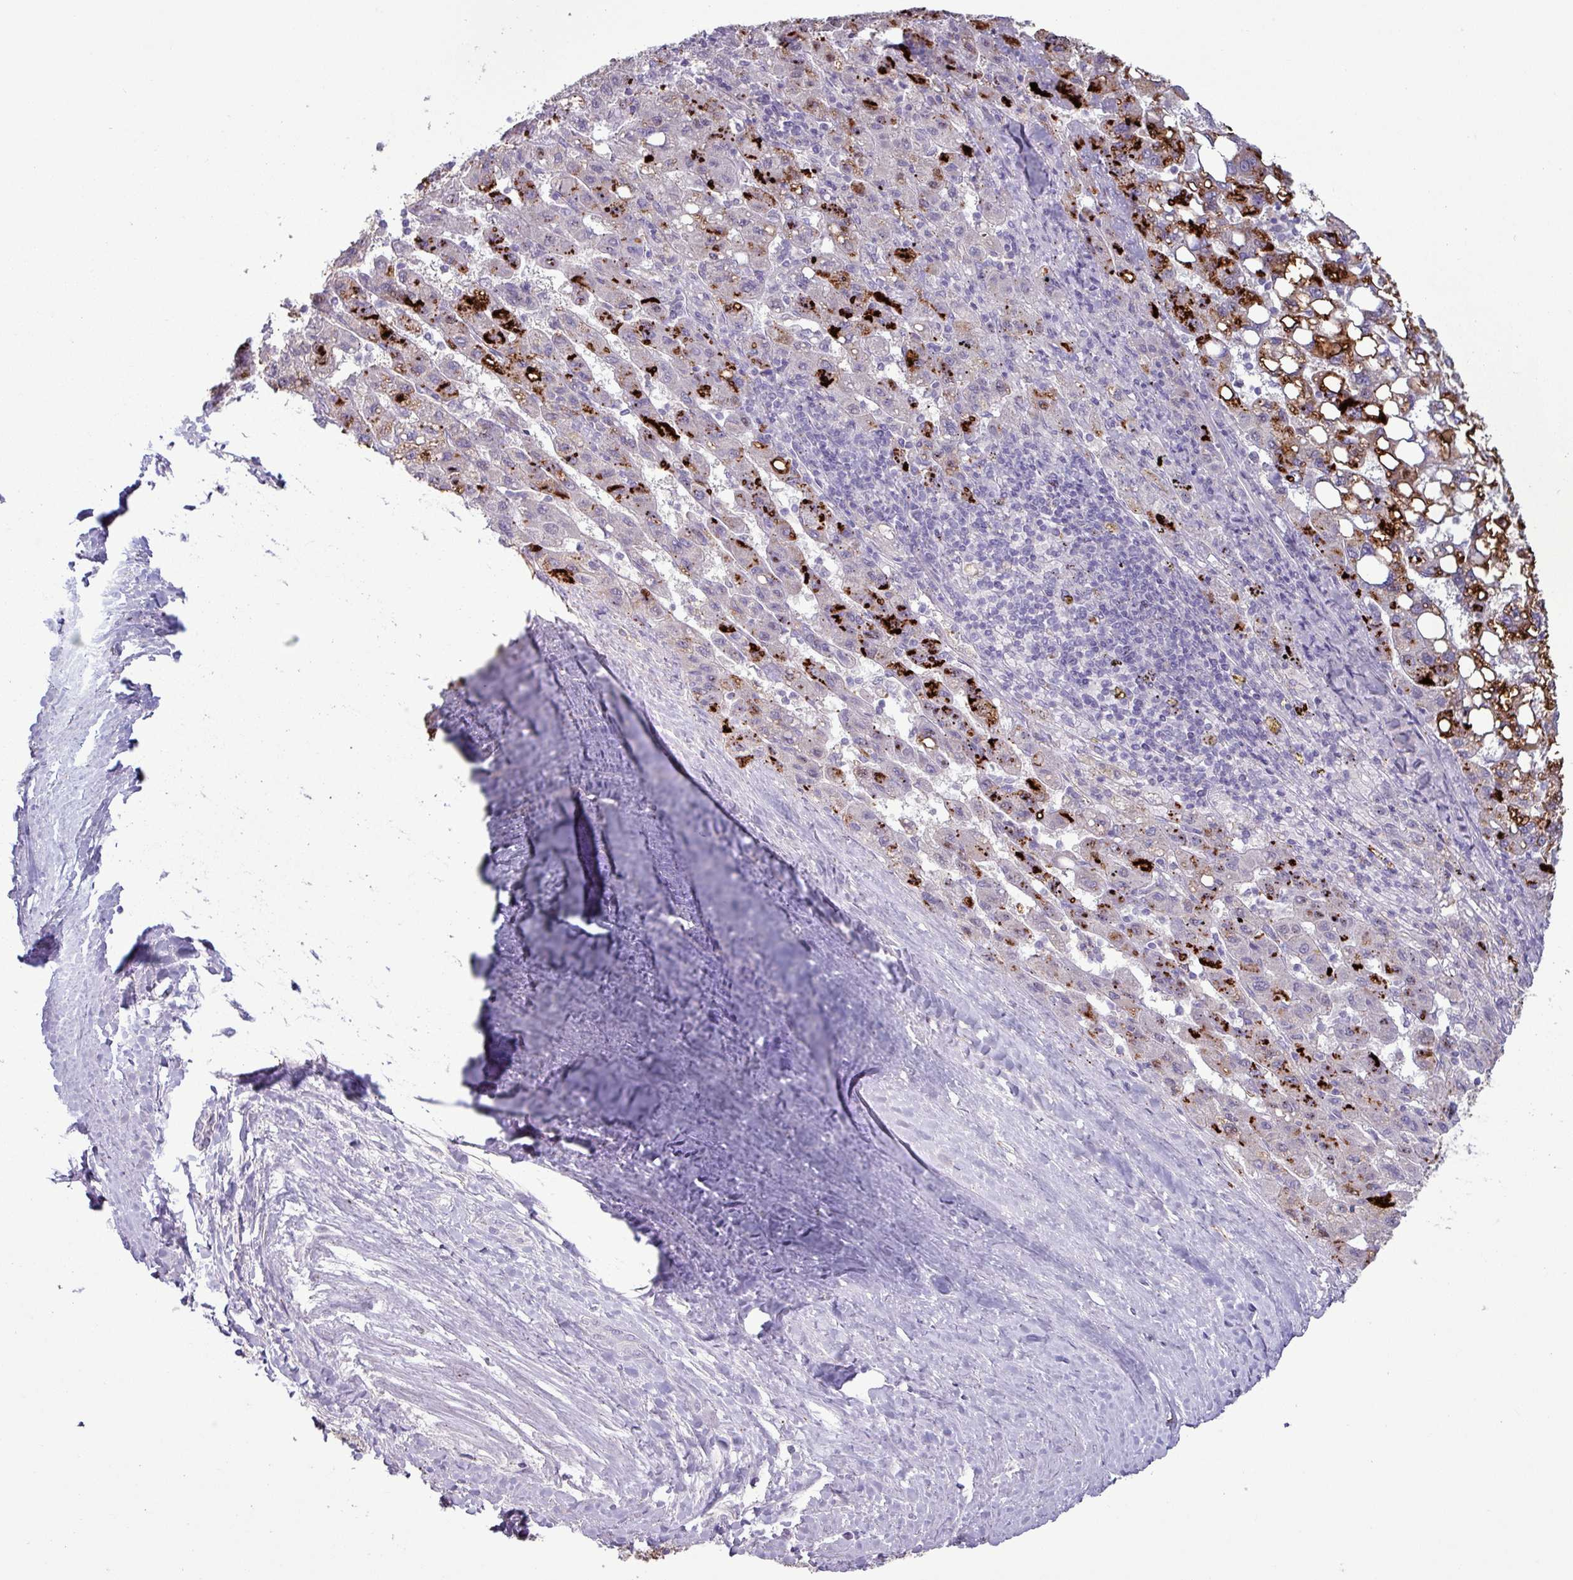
{"staining": {"intensity": "strong", "quantity": "25%-75%", "location": "cytoplasmic/membranous"}, "tissue": "liver cancer", "cell_type": "Tumor cells", "image_type": "cancer", "snomed": [{"axis": "morphology", "description": "Carcinoma, Hepatocellular, NOS"}, {"axis": "topography", "description": "Liver"}], "caption": "IHC of liver cancer (hepatocellular carcinoma) reveals high levels of strong cytoplasmic/membranous expression in about 25%-75% of tumor cells.", "gene": "PLIN2", "patient": {"sex": "female", "age": 82}}